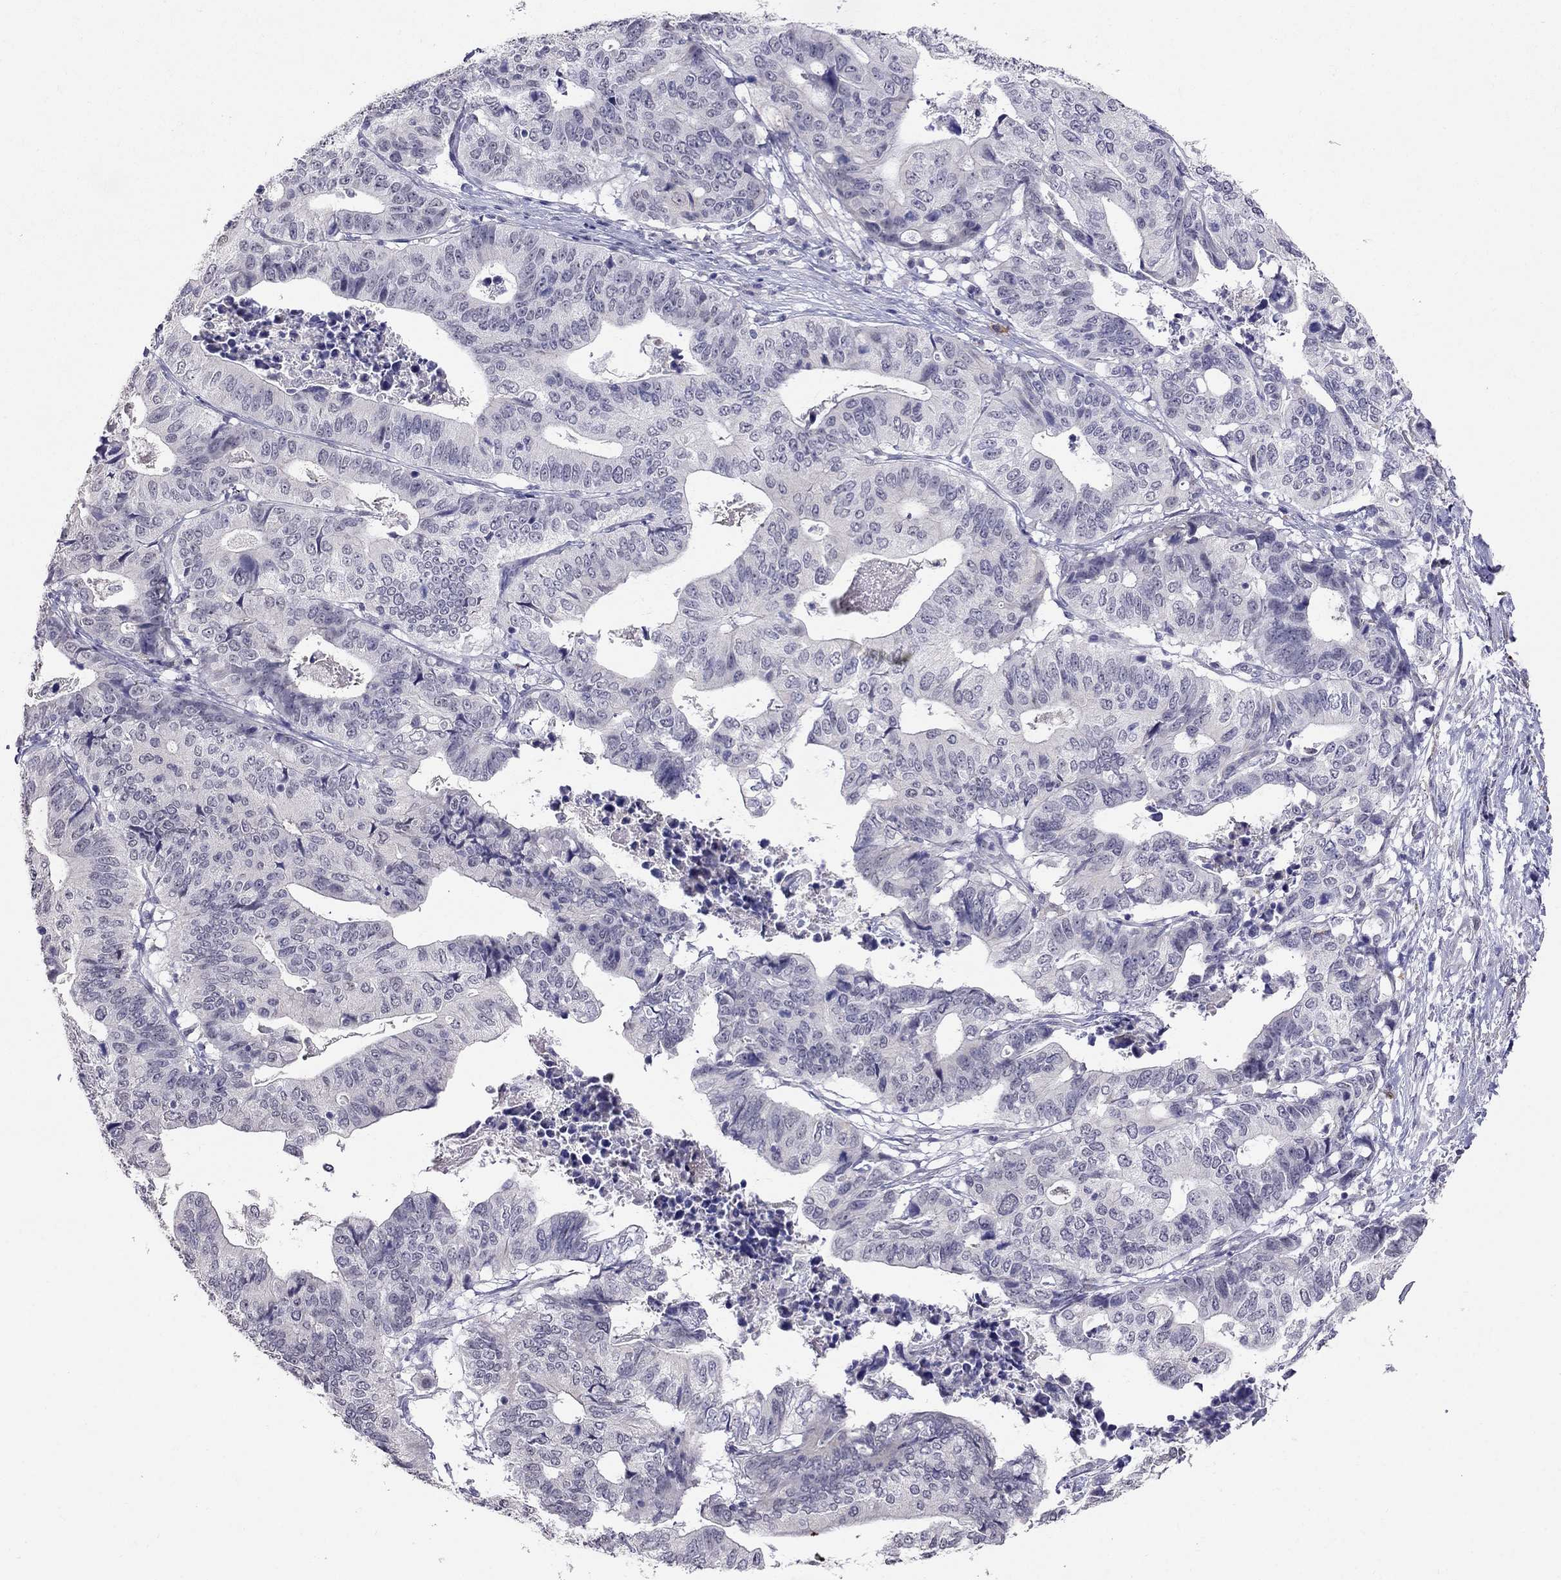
{"staining": {"intensity": "negative", "quantity": "none", "location": "none"}, "tissue": "stomach cancer", "cell_type": "Tumor cells", "image_type": "cancer", "snomed": [{"axis": "morphology", "description": "Adenocarcinoma, NOS"}, {"axis": "topography", "description": "Stomach, upper"}], "caption": "Protein analysis of adenocarcinoma (stomach) displays no significant staining in tumor cells. The staining is performed using DAB brown chromogen with nuclei counter-stained in using hematoxylin.", "gene": "MYO3B", "patient": {"sex": "female", "age": 67}}